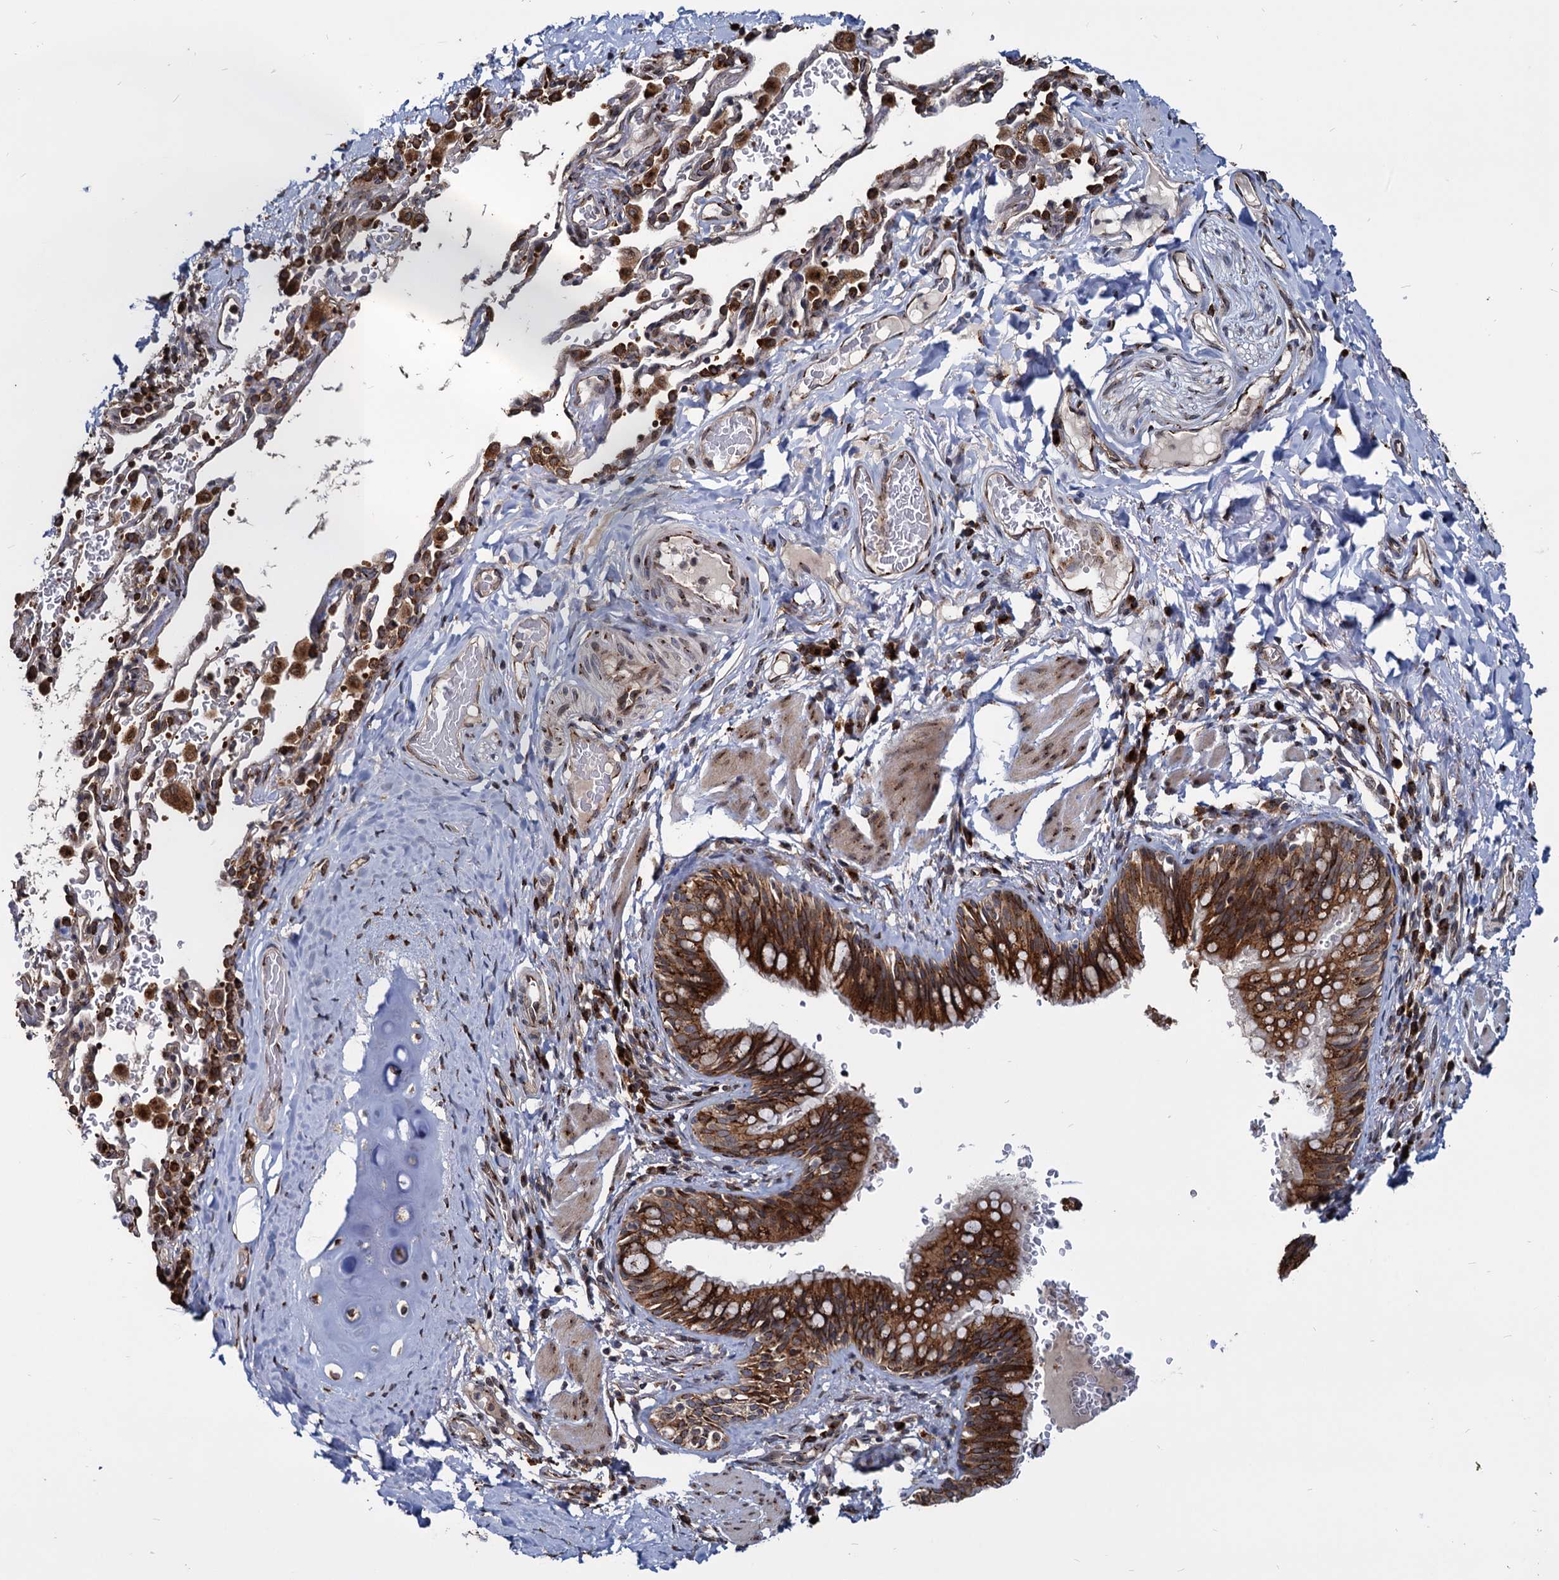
{"staining": {"intensity": "strong", "quantity": ">75%", "location": "cytoplasmic/membranous"}, "tissue": "bronchus", "cell_type": "Respiratory epithelial cells", "image_type": "normal", "snomed": [{"axis": "morphology", "description": "Normal tissue, NOS"}, {"axis": "topography", "description": "Cartilage tissue"}, {"axis": "topography", "description": "Bronchus"}], "caption": "Bronchus stained with DAB (3,3'-diaminobenzidine) immunohistochemistry (IHC) exhibits high levels of strong cytoplasmic/membranous expression in approximately >75% of respiratory epithelial cells.", "gene": "SAAL1", "patient": {"sex": "female", "age": 36}}